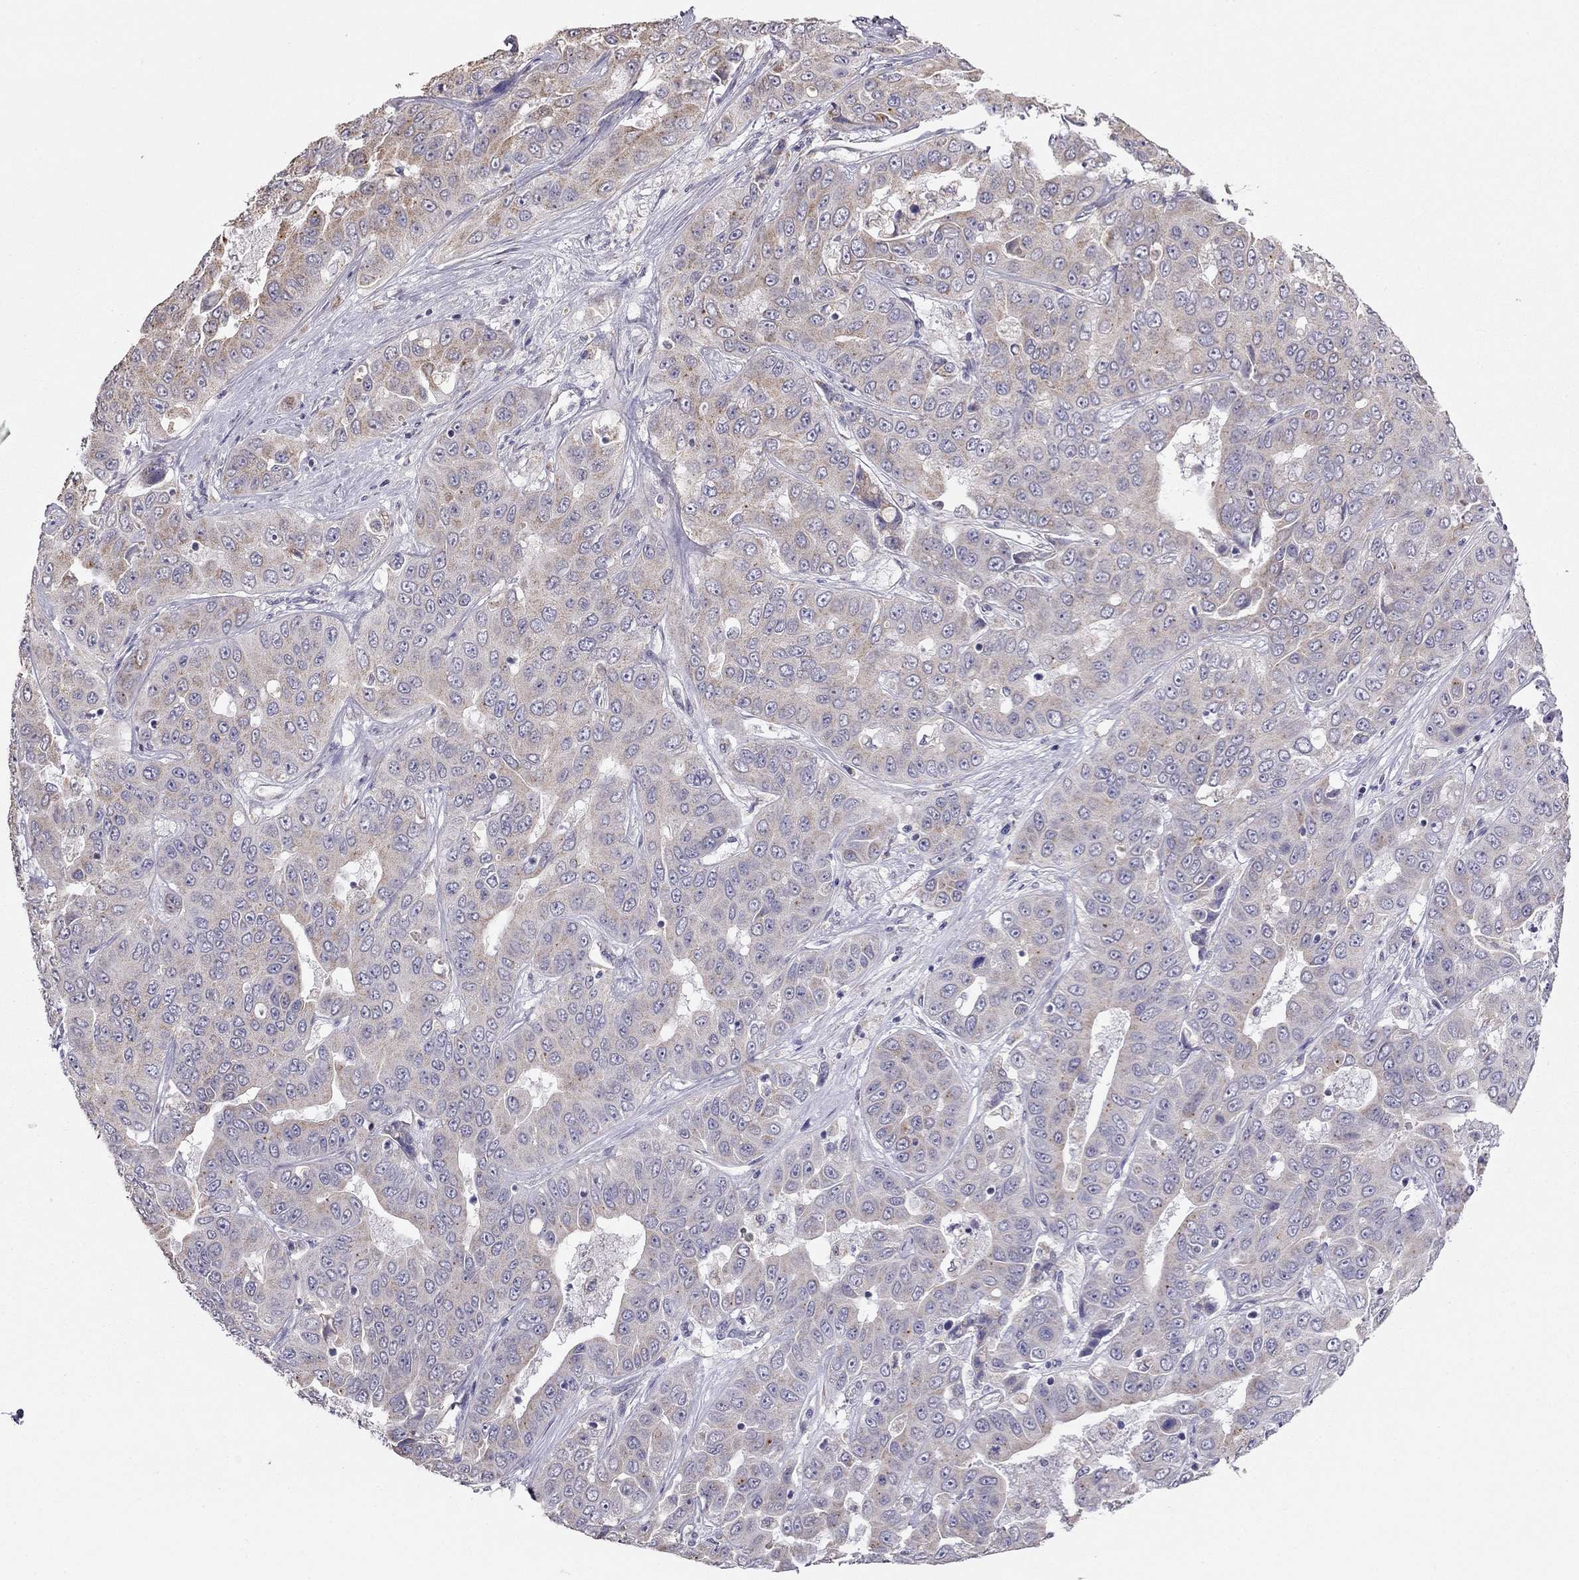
{"staining": {"intensity": "moderate", "quantity": "<25%", "location": "cytoplasmic/membranous"}, "tissue": "liver cancer", "cell_type": "Tumor cells", "image_type": "cancer", "snomed": [{"axis": "morphology", "description": "Cholangiocarcinoma"}, {"axis": "topography", "description": "Liver"}], "caption": "Approximately <25% of tumor cells in human liver cancer (cholangiocarcinoma) reveal moderate cytoplasmic/membranous protein positivity as visualized by brown immunohistochemical staining.", "gene": "LRIT3", "patient": {"sex": "female", "age": 52}}